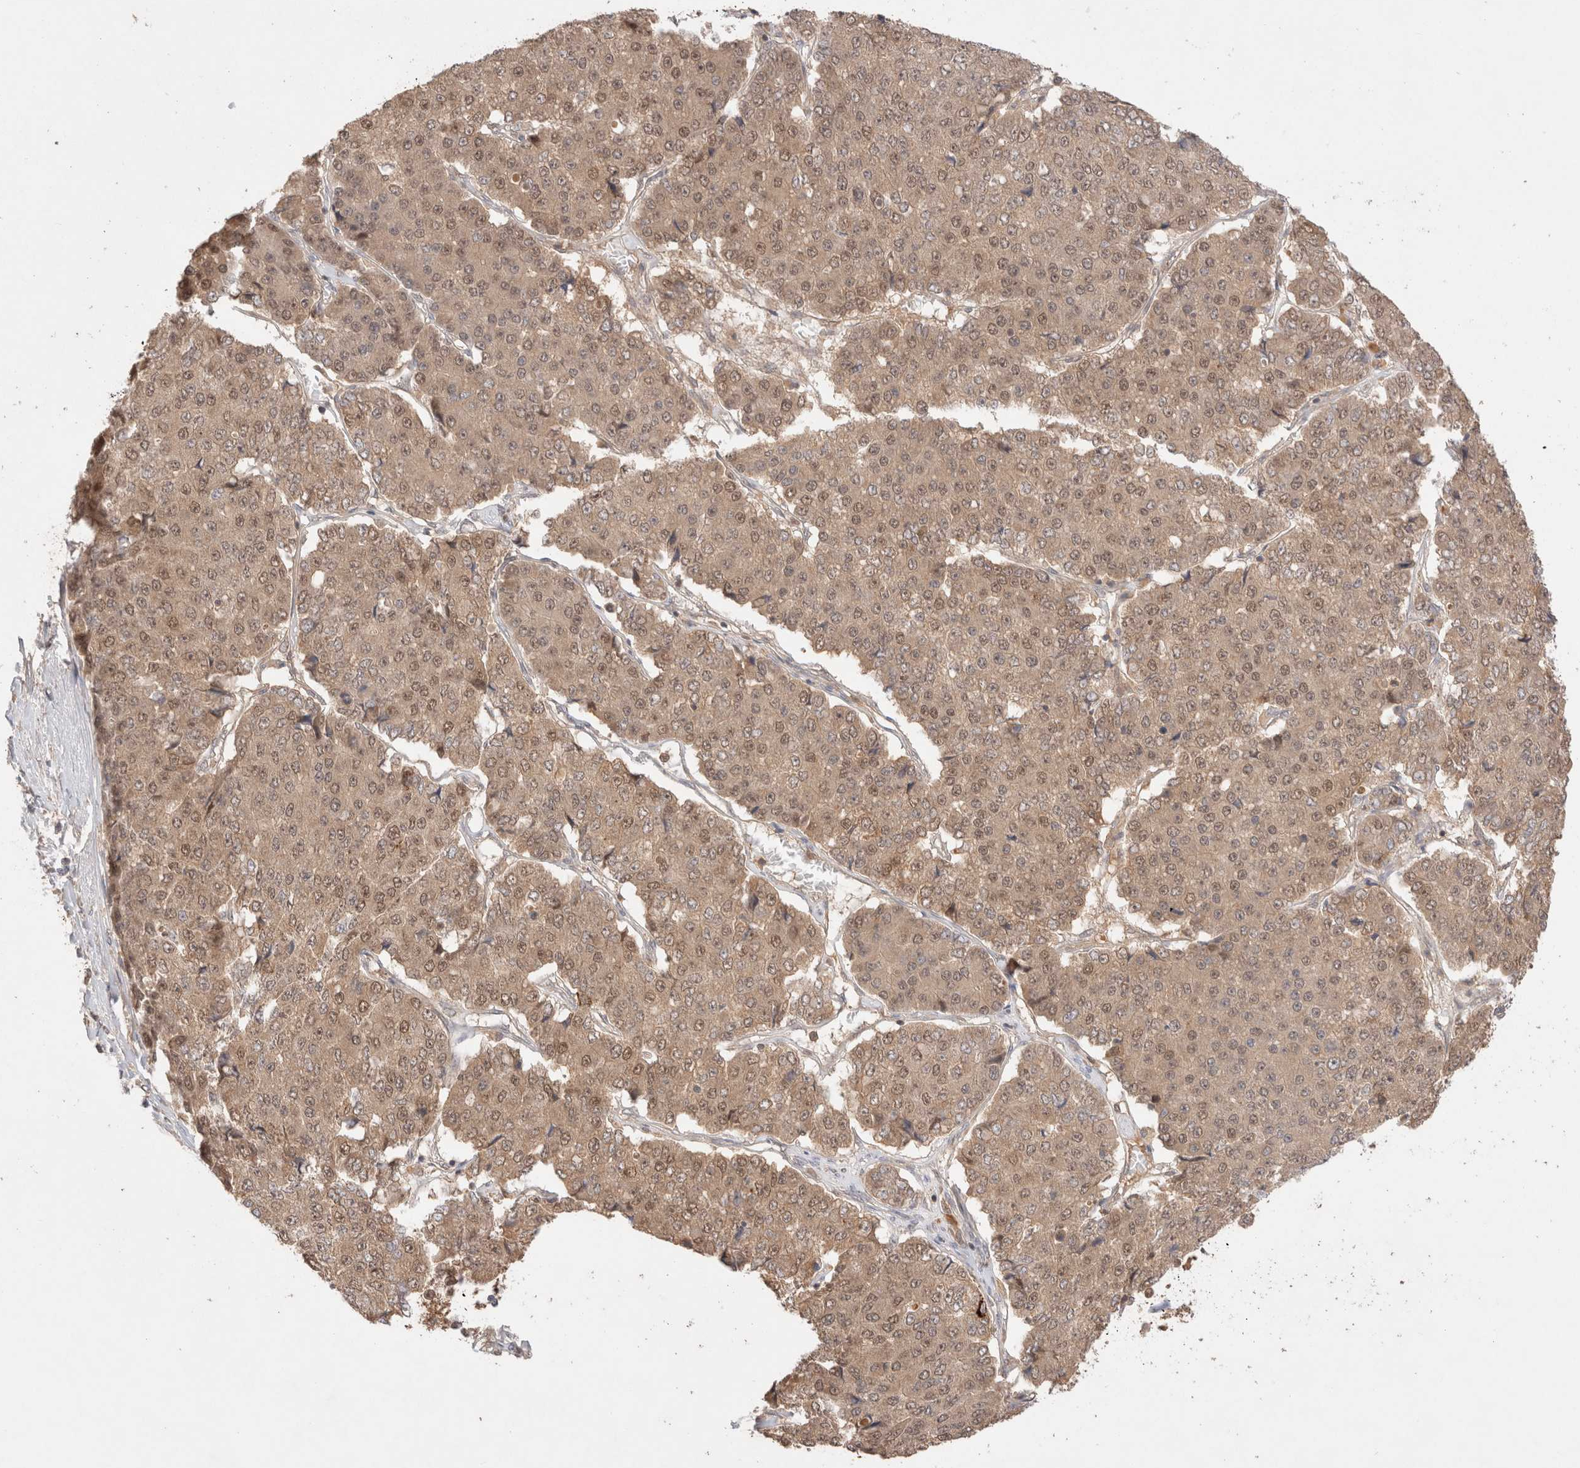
{"staining": {"intensity": "weak", "quantity": ">75%", "location": "cytoplasmic/membranous,nuclear"}, "tissue": "pancreatic cancer", "cell_type": "Tumor cells", "image_type": "cancer", "snomed": [{"axis": "morphology", "description": "Adenocarcinoma, NOS"}, {"axis": "topography", "description": "Pancreas"}], "caption": "Immunohistochemistry of pancreatic adenocarcinoma displays low levels of weak cytoplasmic/membranous and nuclear positivity in approximately >75% of tumor cells.", "gene": "CARNMT1", "patient": {"sex": "male", "age": 50}}